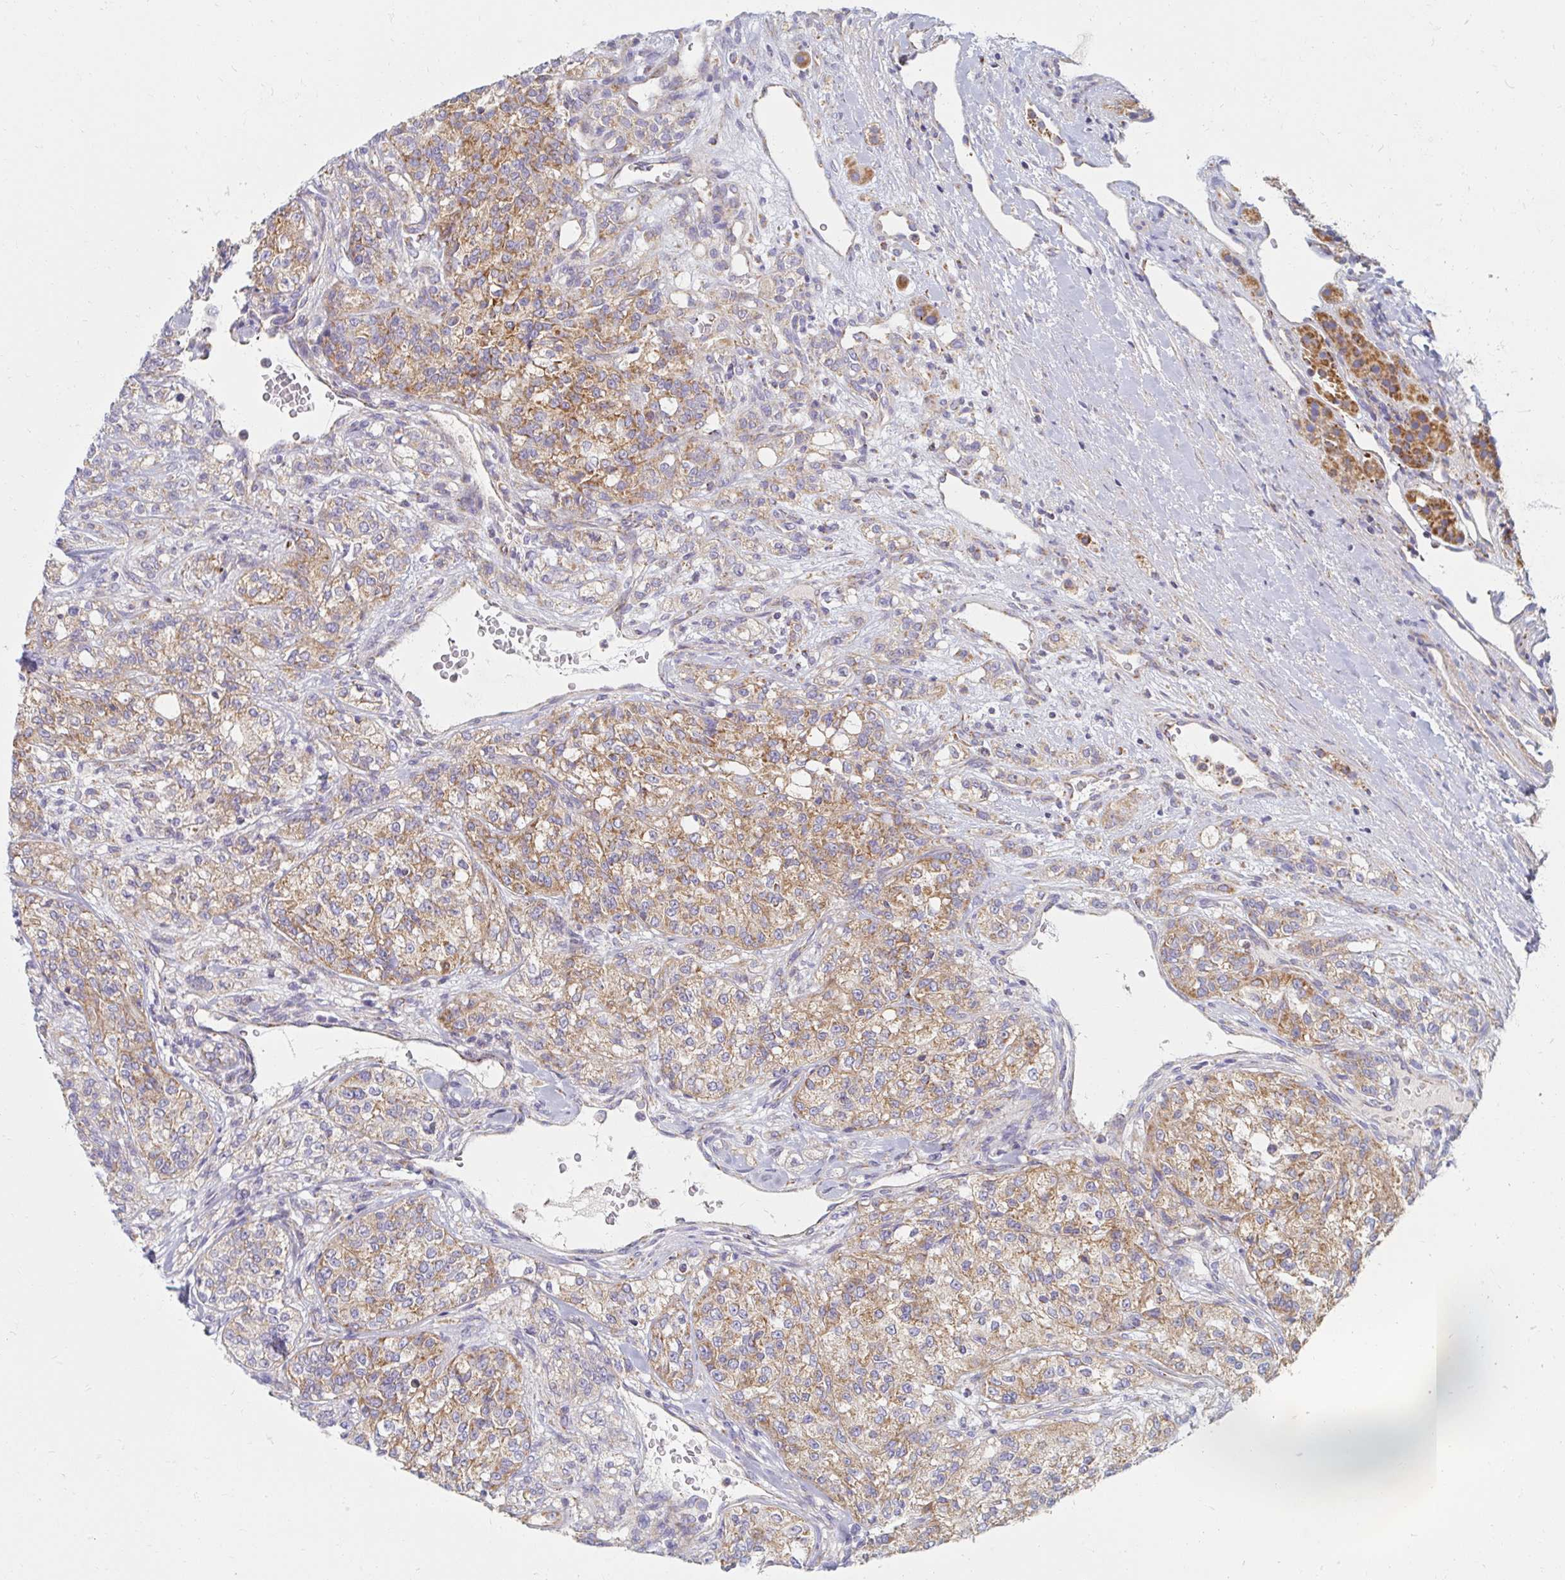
{"staining": {"intensity": "moderate", "quantity": ">75%", "location": "cytoplasmic/membranous"}, "tissue": "renal cancer", "cell_type": "Tumor cells", "image_type": "cancer", "snomed": [{"axis": "morphology", "description": "Adenocarcinoma, NOS"}, {"axis": "topography", "description": "Kidney"}], "caption": "Protein analysis of renal adenocarcinoma tissue displays moderate cytoplasmic/membranous expression in about >75% of tumor cells.", "gene": "MAVS", "patient": {"sex": "female", "age": 63}}